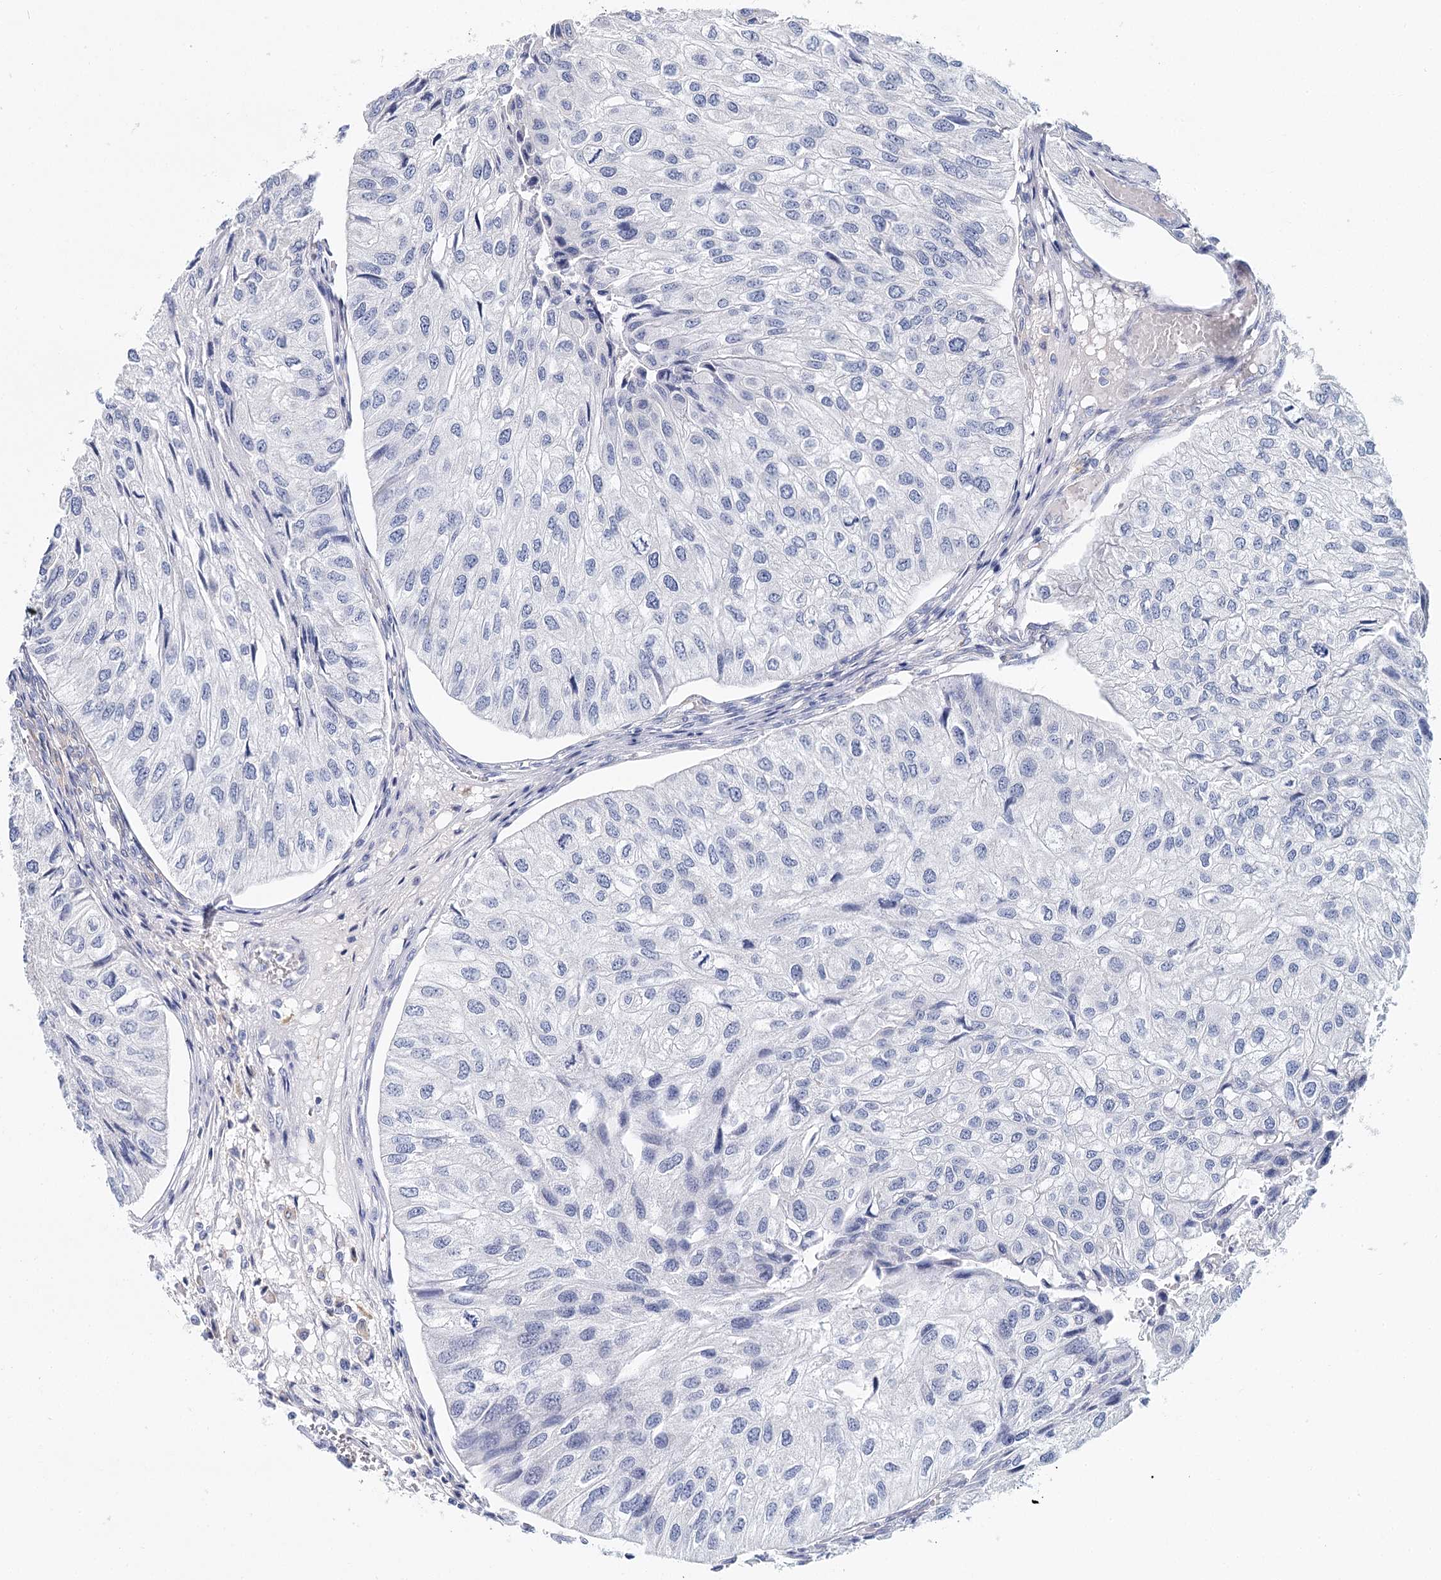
{"staining": {"intensity": "negative", "quantity": "none", "location": "none"}, "tissue": "urothelial cancer", "cell_type": "Tumor cells", "image_type": "cancer", "snomed": [{"axis": "morphology", "description": "Urothelial carcinoma, Low grade"}, {"axis": "topography", "description": "Urinary bladder"}], "caption": "The immunohistochemistry micrograph has no significant positivity in tumor cells of low-grade urothelial carcinoma tissue. (Stains: DAB immunohistochemistry (IHC) with hematoxylin counter stain, Microscopy: brightfield microscopy at high magnification).", "gene": "ARHGAP44", "patient": {"sex": "female", "age": 89}}